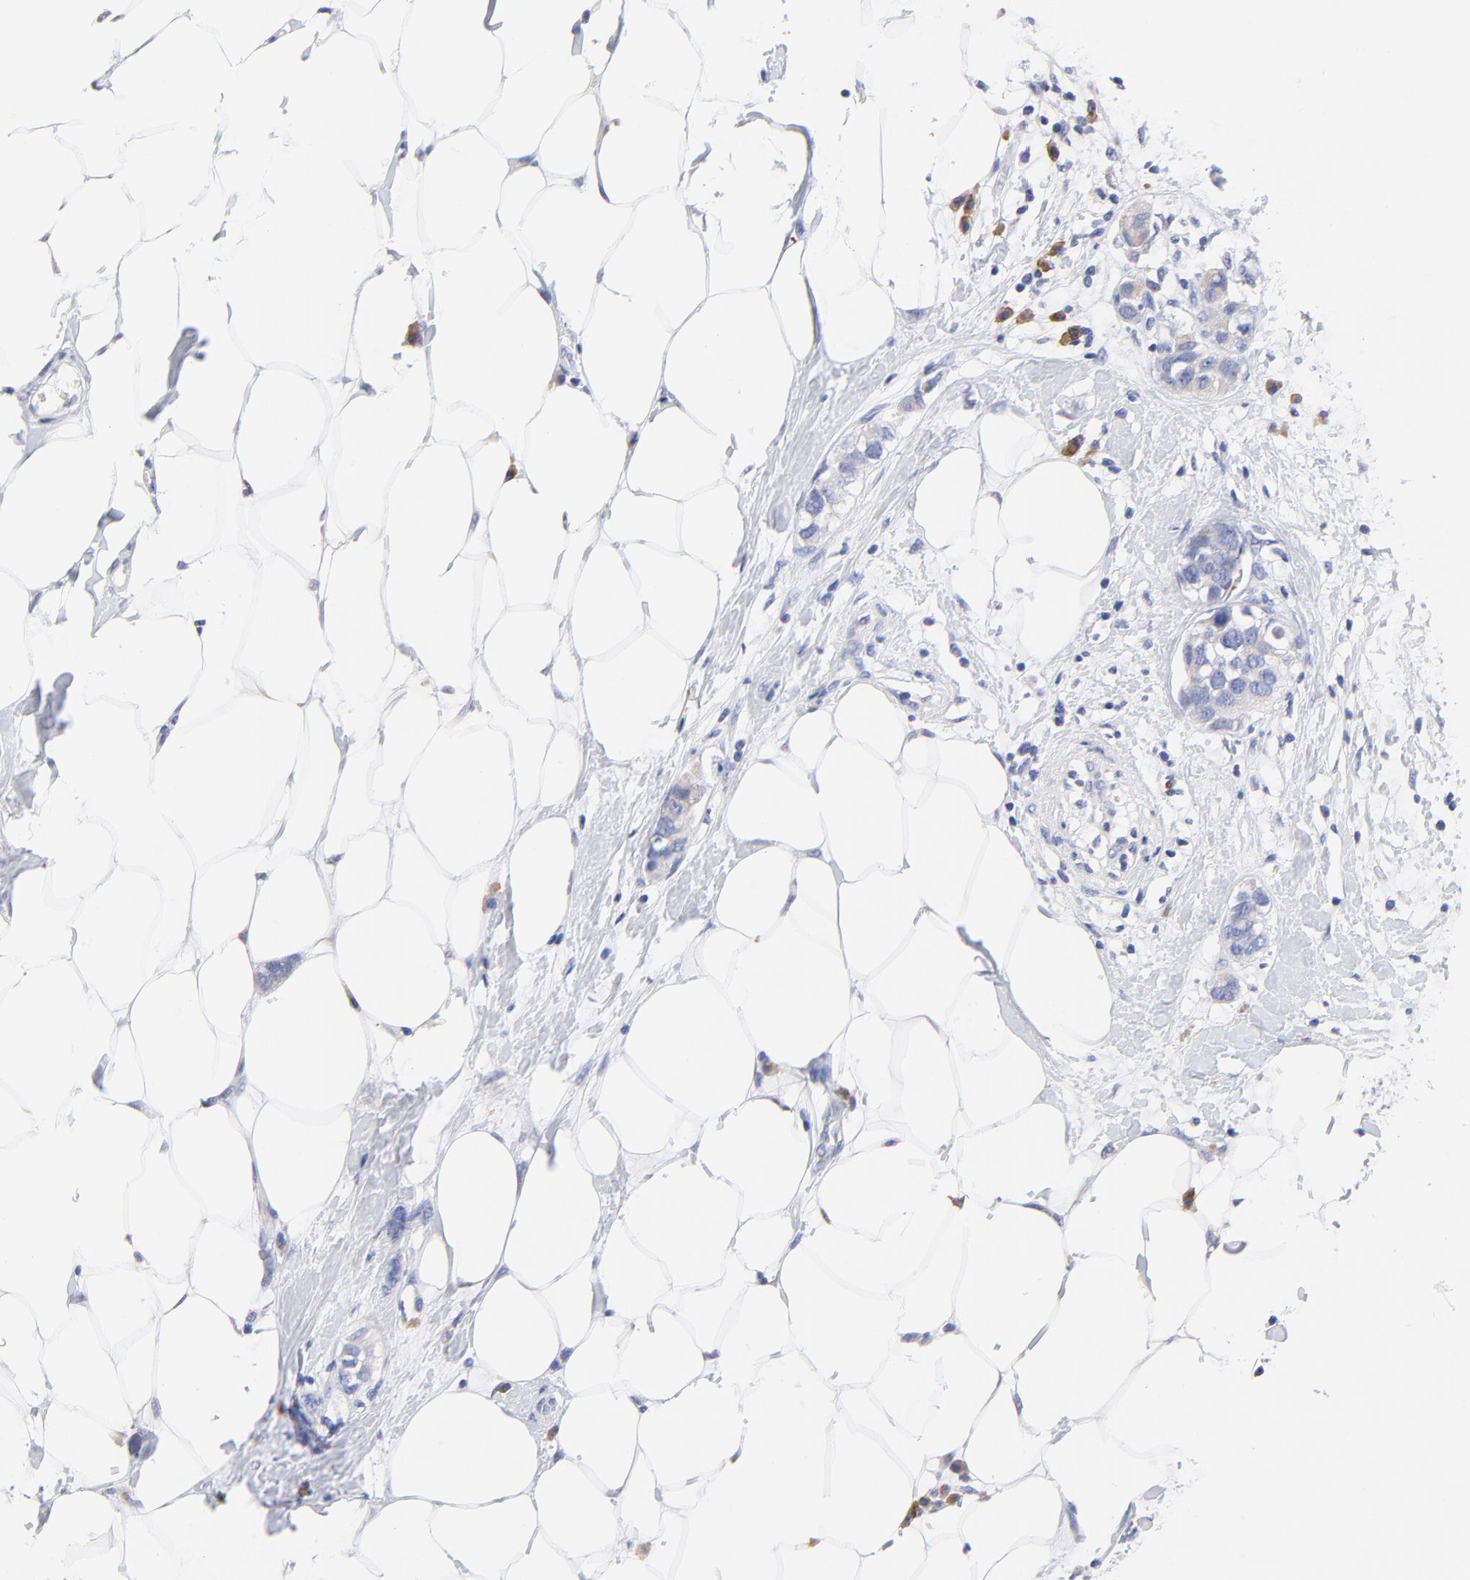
{"staining": {"intensity": "weak", "quantity": "<25%", "location": "cytoplasmic/membranous"}, "tissue": "breast cancer", "cell_type": "Tumor cells", "image_type": "cancer", "snomed": [{"axis": "morphology", "description": "Normal tissue, NOS"}, {"axis": "morphology", "description": "Duct carcinoma"}, {"axis": "topography", "description": "Breast"}], "caption": "This is a image of immunohistochemistry staining of breast cancer, which shows no staining in tumor cells.", "gene": "LAX1", "patient": {"sex": "female", "age": 50}}